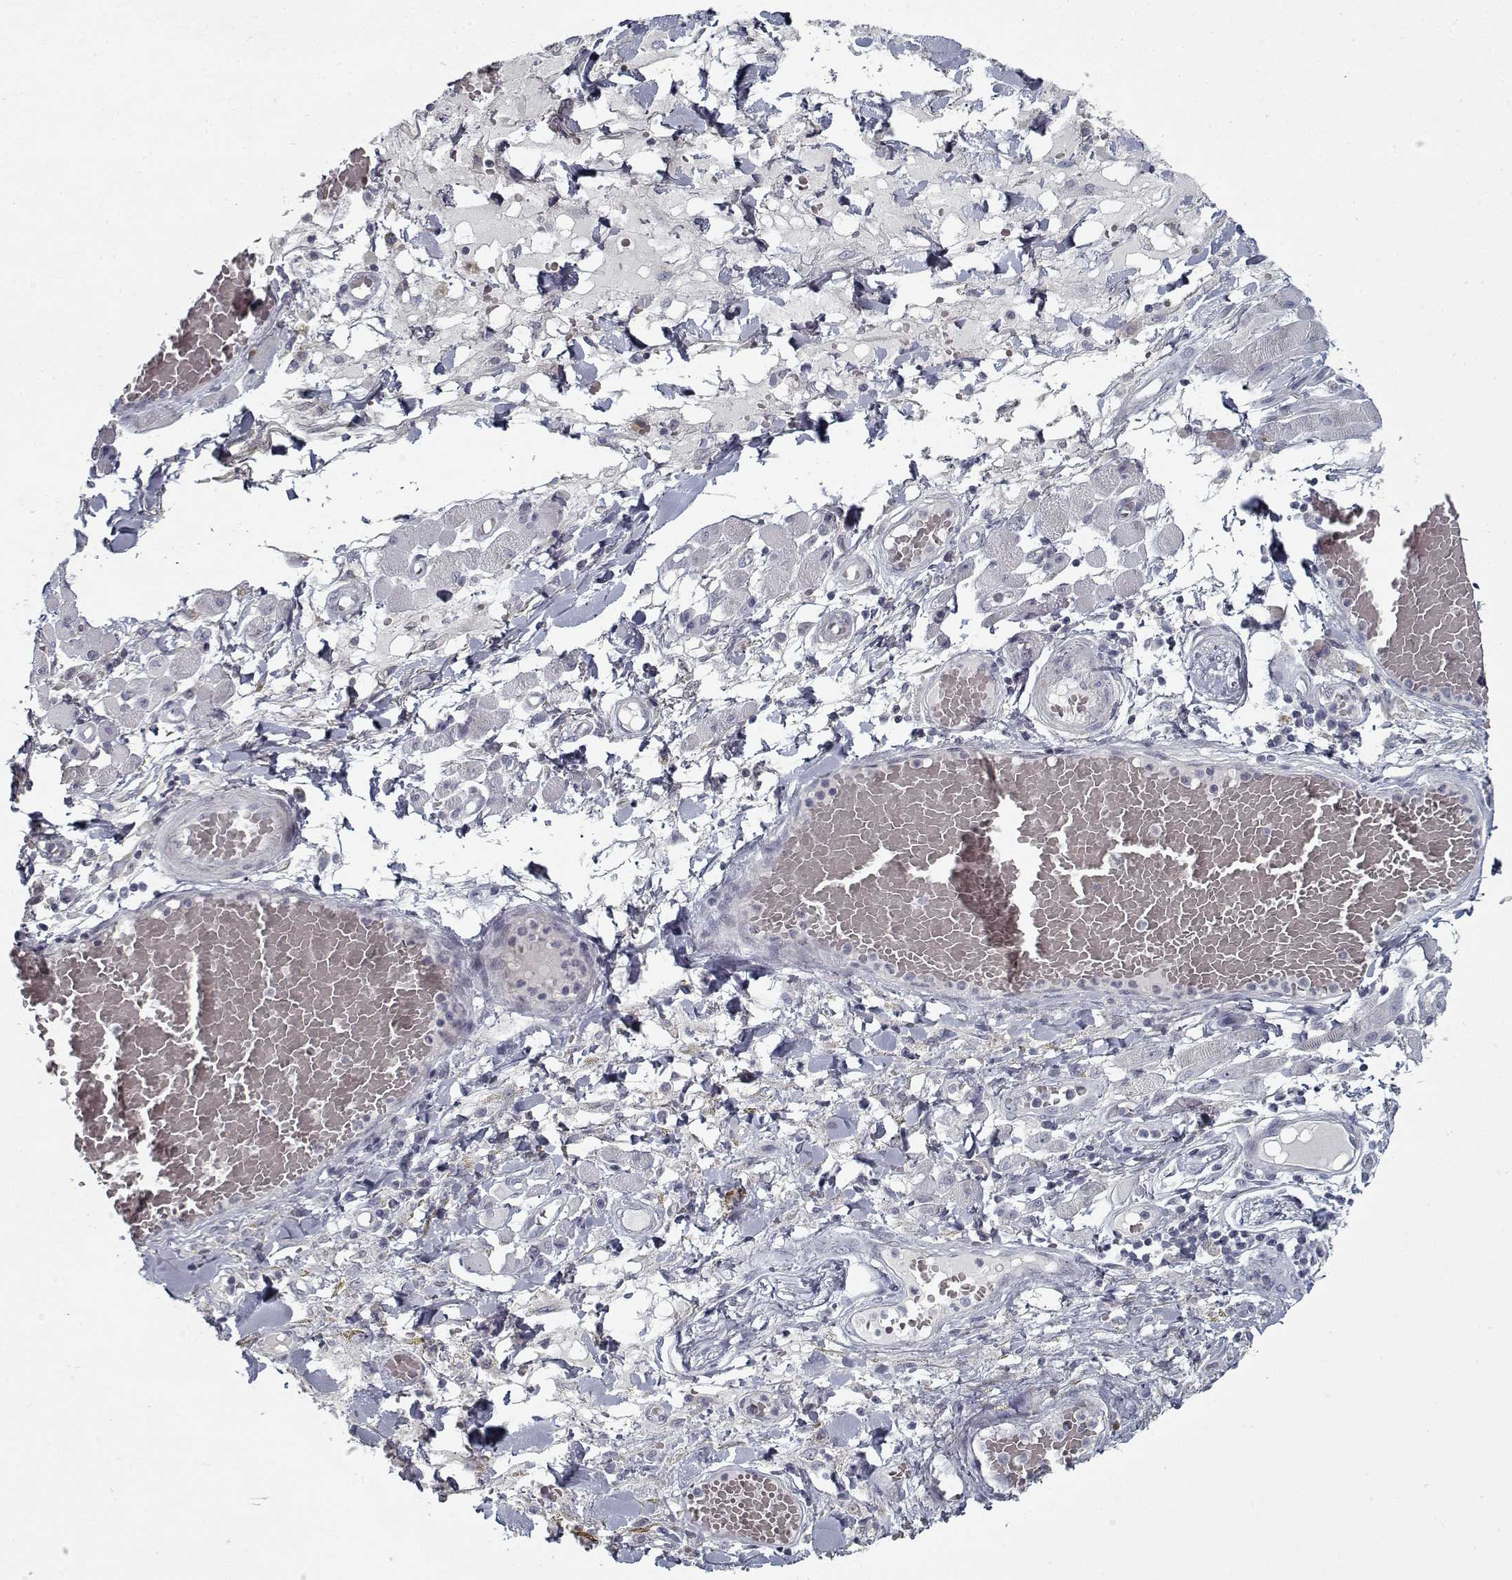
{"staining": {"intensity": "negative", "quantity": "none", "location": "none"}, "tissue": "melanoma", "cell_type": "Tumor cells", "image_type": "cancer", "snomed": [{"axis": "morphology", "description": "Malignant melanoma, NOS"}, {"axis": "topography", "description": "Skin"}], "caption": "Immunohistochemistry (IHC) of malignant melanoma shows no staining in tumor cells.", "gene": "GAD2", "patient": {"sex": "female", "age": 91}}